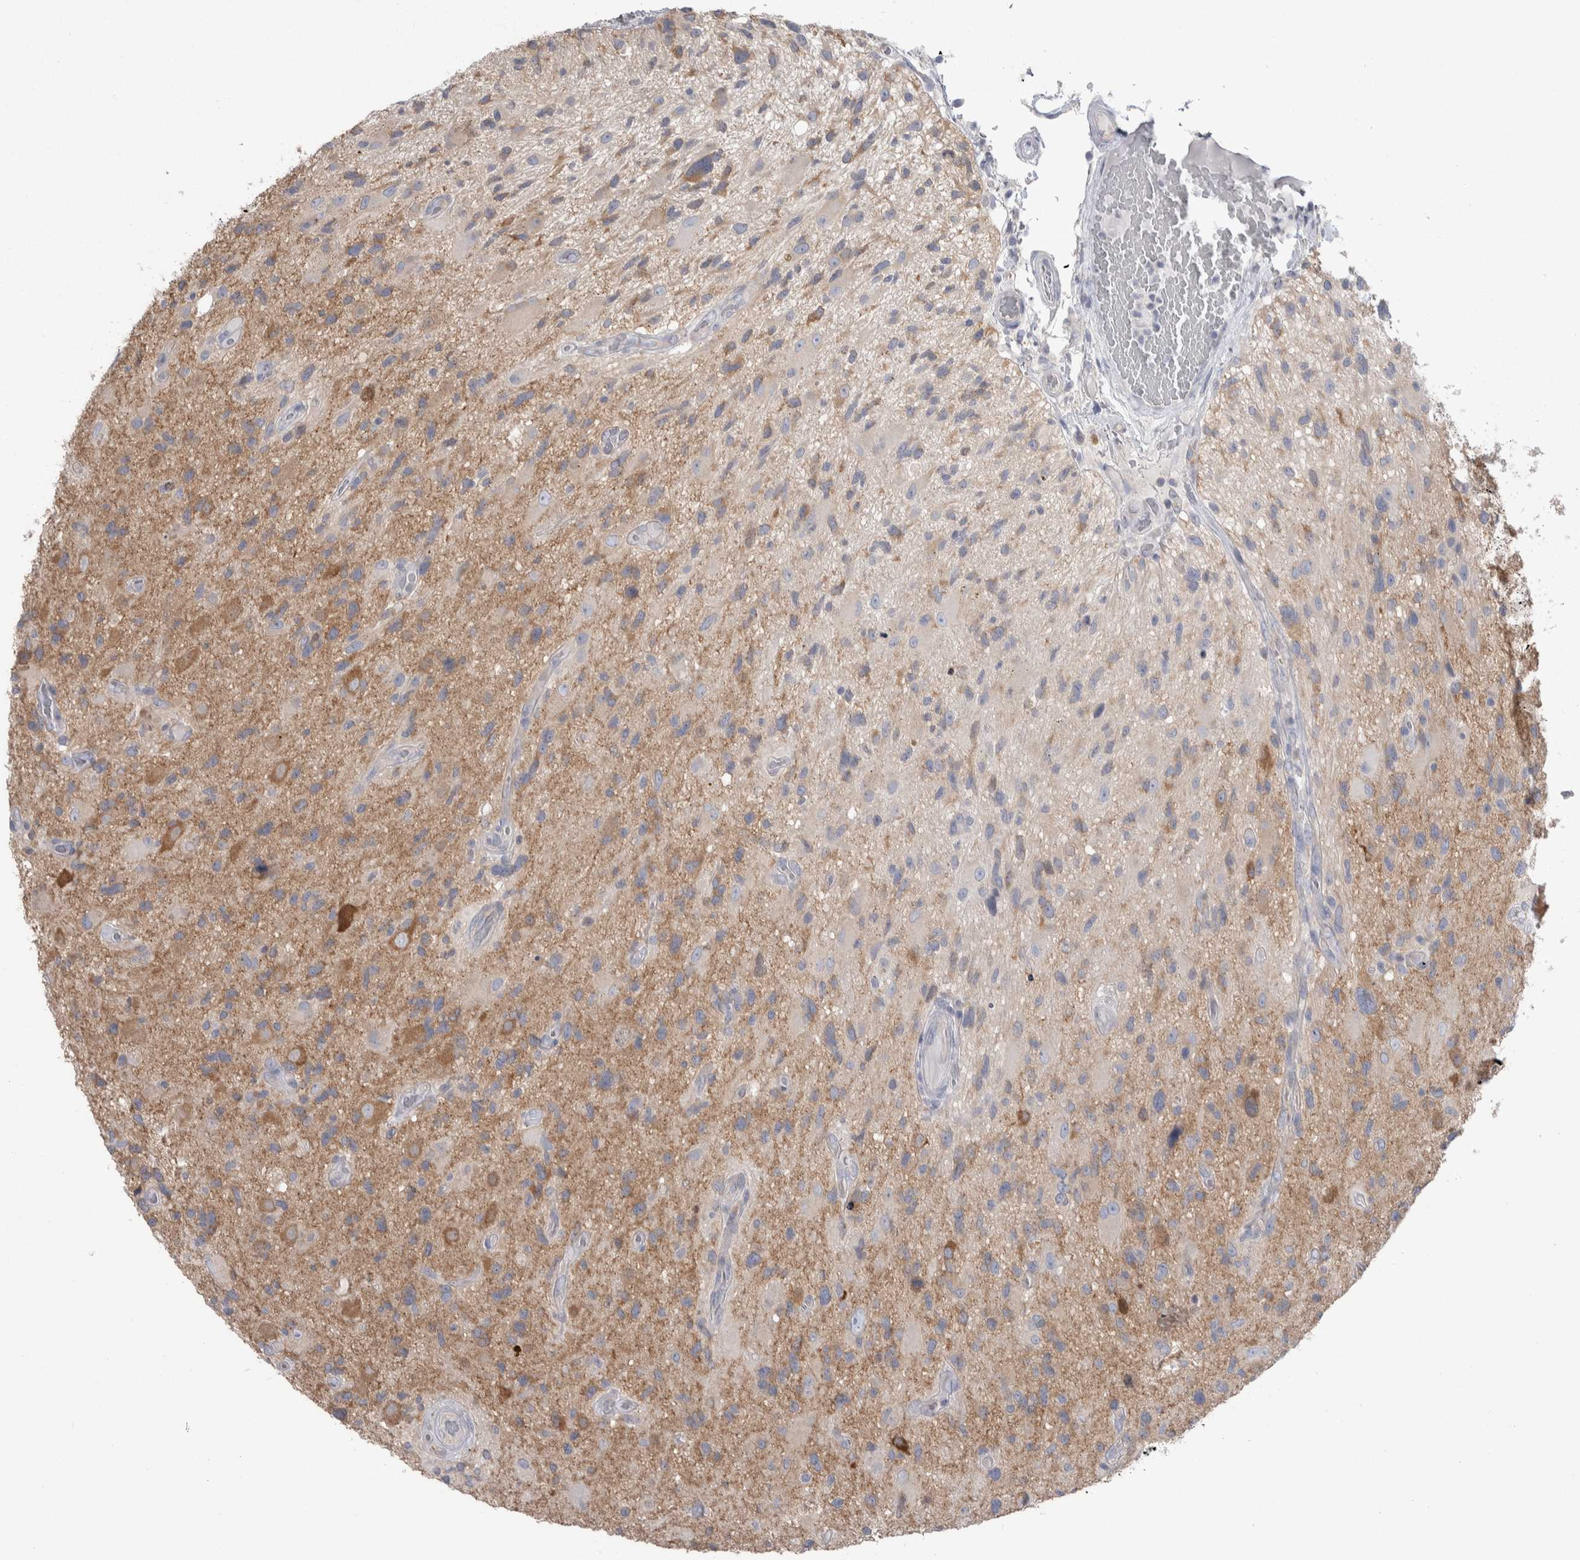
{"staining": {"intensity": "weak", "quantity": ">75%", "location": "cytoplasmic/membranous"}, "tissue": "glioma", "cell_type": "Tumor cells", "image_type": "cancer", "snomed": [{"axis": "morphology", "description": "Glioma, malignant, High grade"}, {"axis": "topography", "description": "Brain"}], "caption": "Protein expression analysis of glioma shows weak cytoplasmic/membranous positivity in approximately >75% of tumor cells.", "gene": "GPHN", "patient": {"sex": "male", "age": 33}}